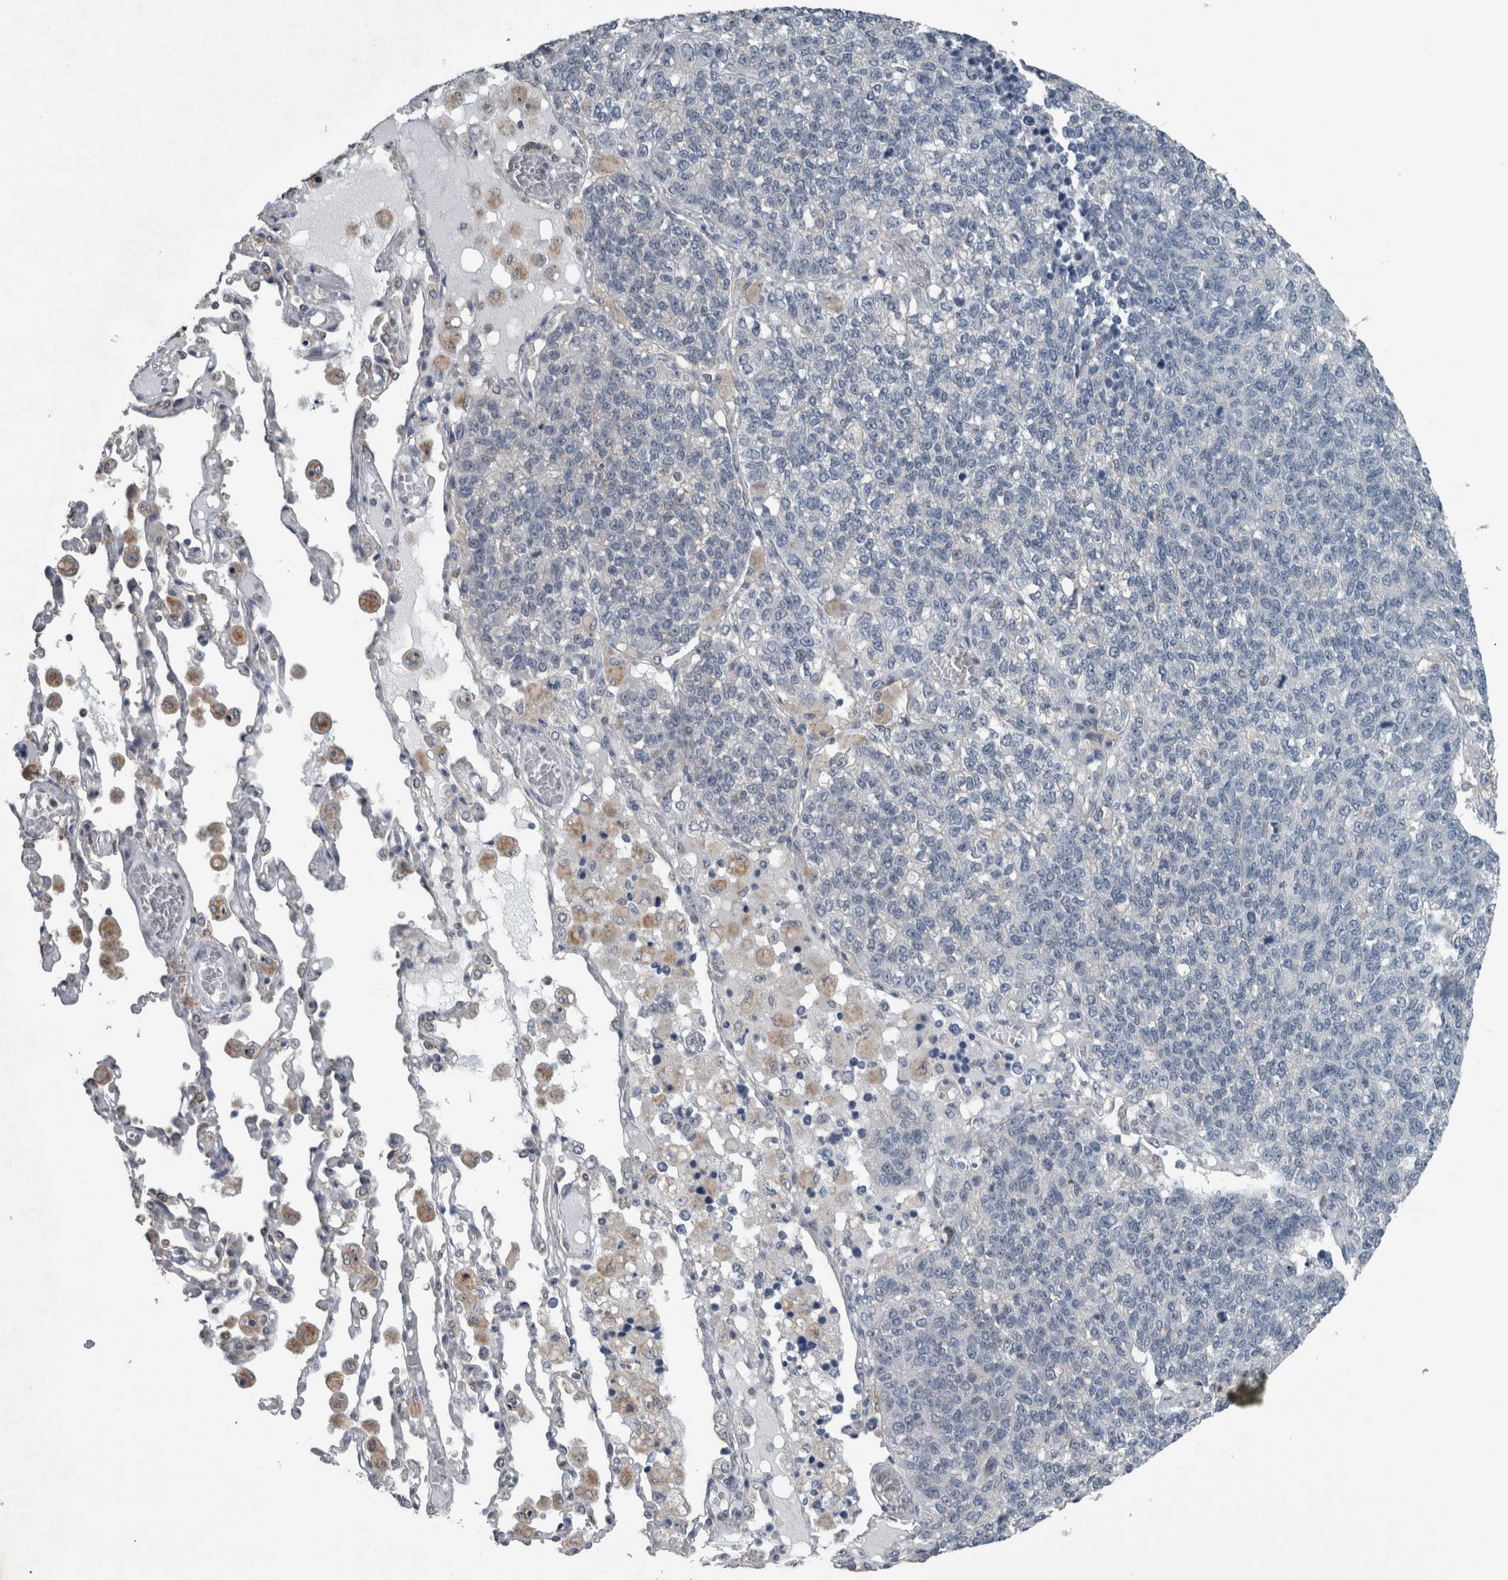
{"staining": {"intensity": "negative", "quantity": "none", "location": "none"}, "tissue": "lung cancer", "cell_type": "Tumor cells", "image_type": "cancer", "snomed": [{"axis": "morphology", "description": "Adenocarcinoma, NOS"}, {"axis": "topography", "description": "Lung"}], "caption": "Human lung cancer stained for a protein using IHC displays no positivity in tumor cells.", "gene": "ACSF2", "patient": {"sex": "male", "age": 49}}